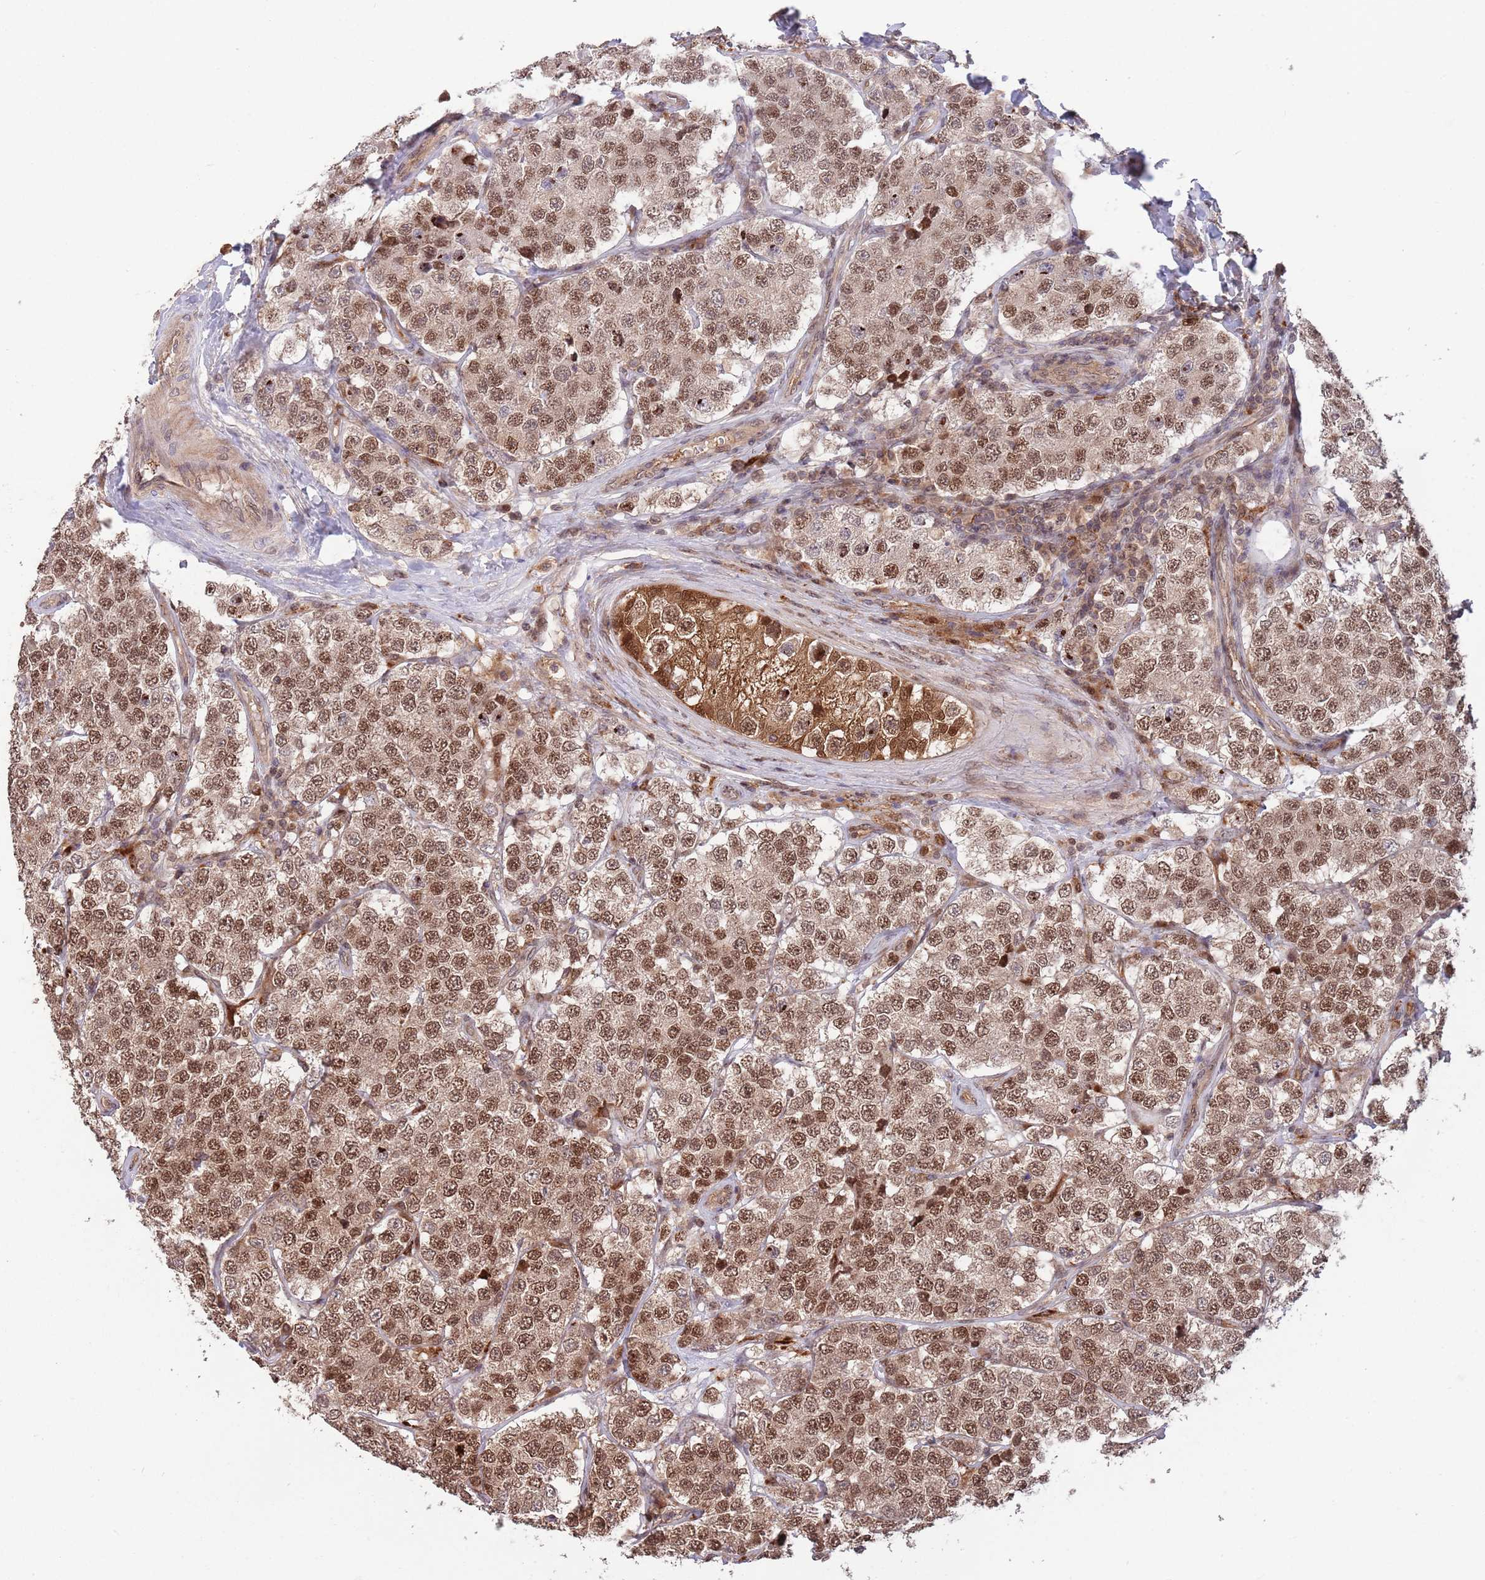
{"staining": {"intensity": "strong", "quantity": ">75%", "location": "cytoplasmic/membranous,nuclear"}, "tissue": "testis cancer", "cell_type": "Tumor cells", "image_type": "cancer", "snomed": [{"axis": "morphology", "description": "Seminoma, NOS"}, {"axis": "topography", "description": "Testis"}], "caption": "Approximately >75% of tumor cells in human seminoma (testis) exhibit strong cytoplasmic/membranous and nuclear protein expression as visualized by brown immunohistochemical staining.", "gene": "SALL1", "patient": {"sex": "male", "age": 34}}